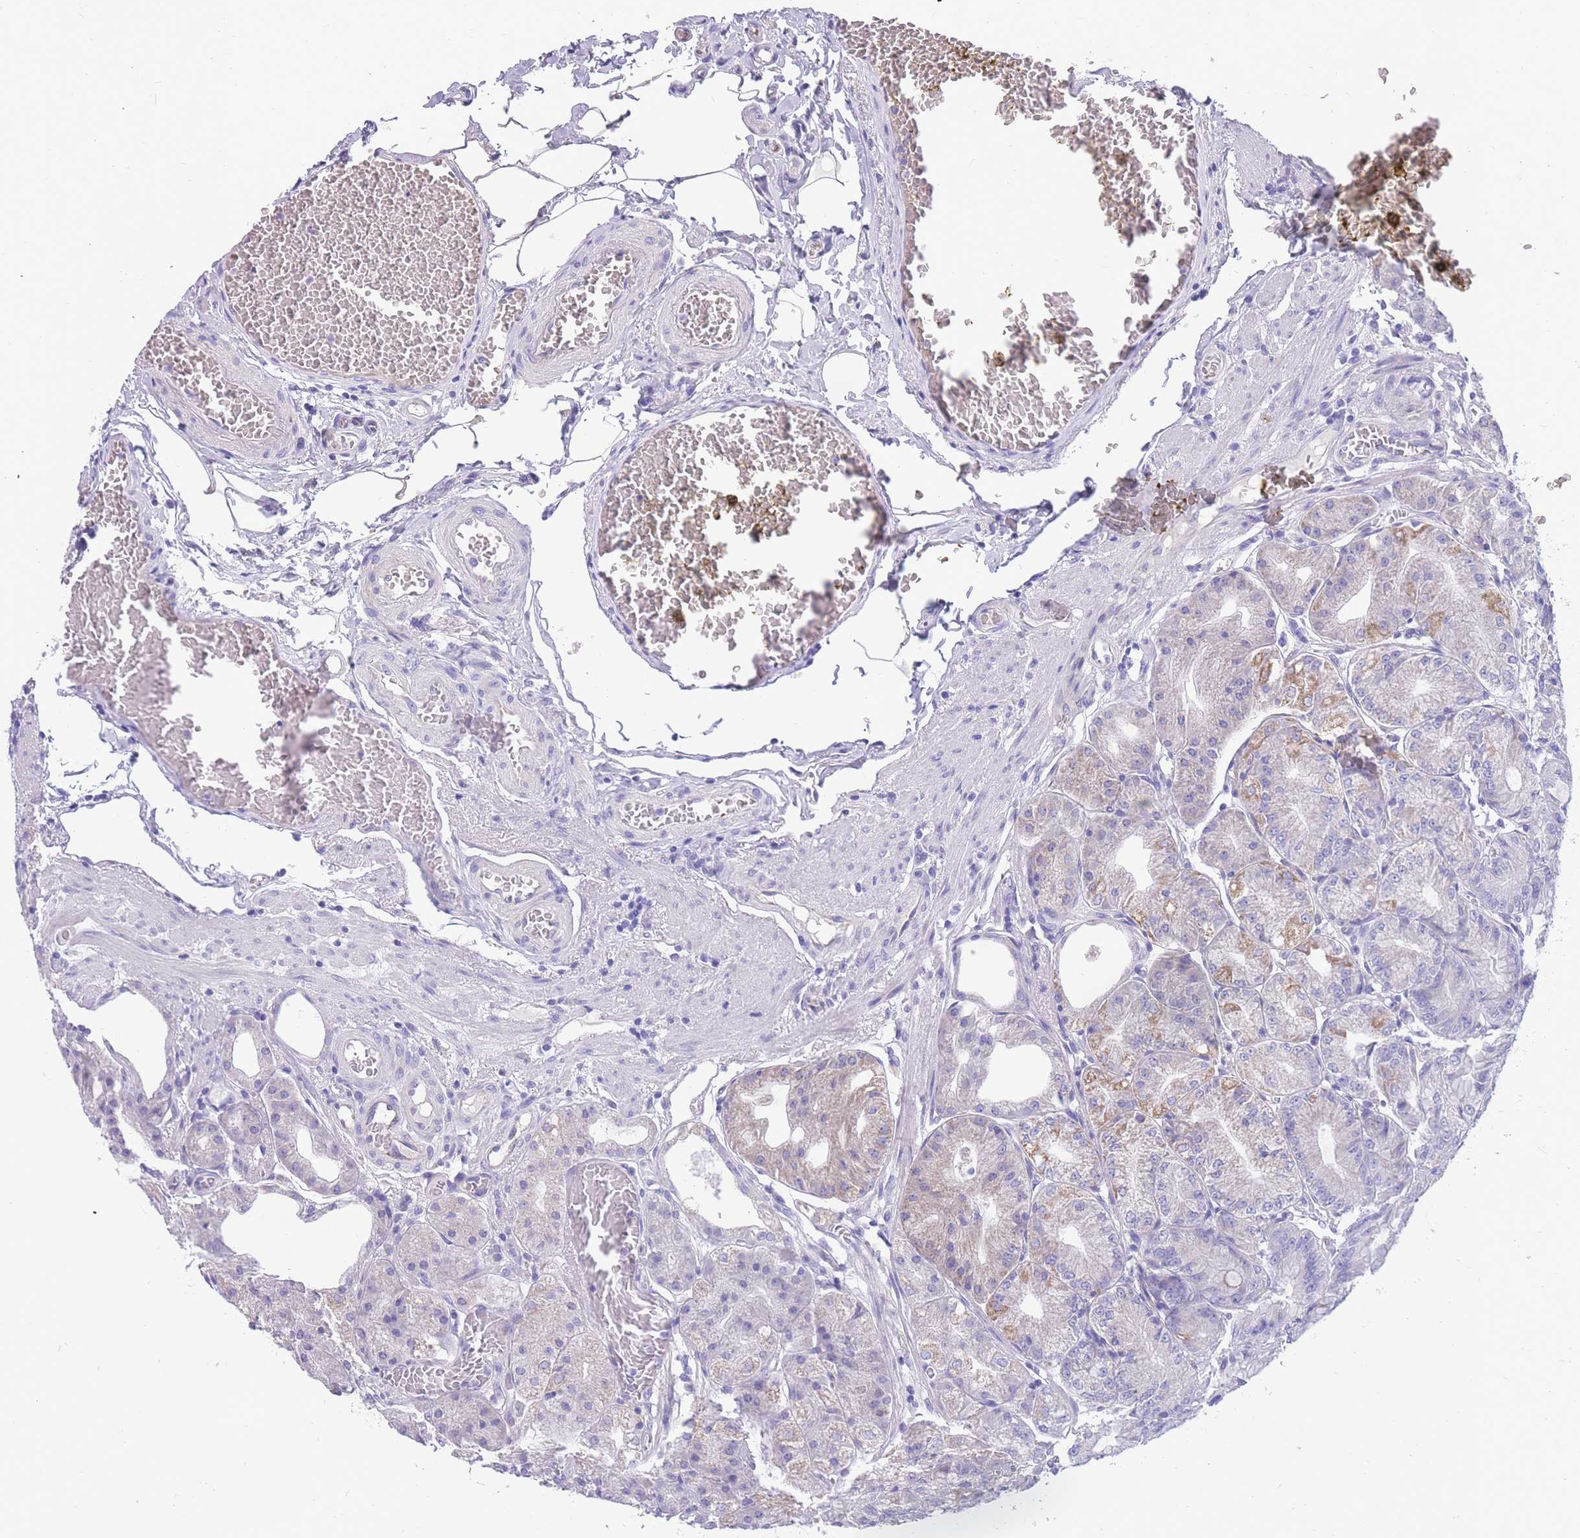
{"staining": {"intensity": "weak", "quantity": "25%-75%", "location": "cytoplasmic/membranous"}, "tissue": "stomach", "cell_type": "Glandular cells", "image_type": "normal", "snomed": [{"axis": "morphology", "description": "Normal tissue, NOS"}, {"axis": "topography", "description": "Stomach, upper"}, {"axis": "topography", "description": "Stomach, lower"}], "caption": "Immunohistochemistry (IHC) histopathology image of normal human stomach stained for a protein (brown), which reveals low levels of weak cytoplasmic/membranous staining in approximately 25%-75% of glandular cells.", "gene": "INTS2", "patient": {"sex": "male", "age": 71}}